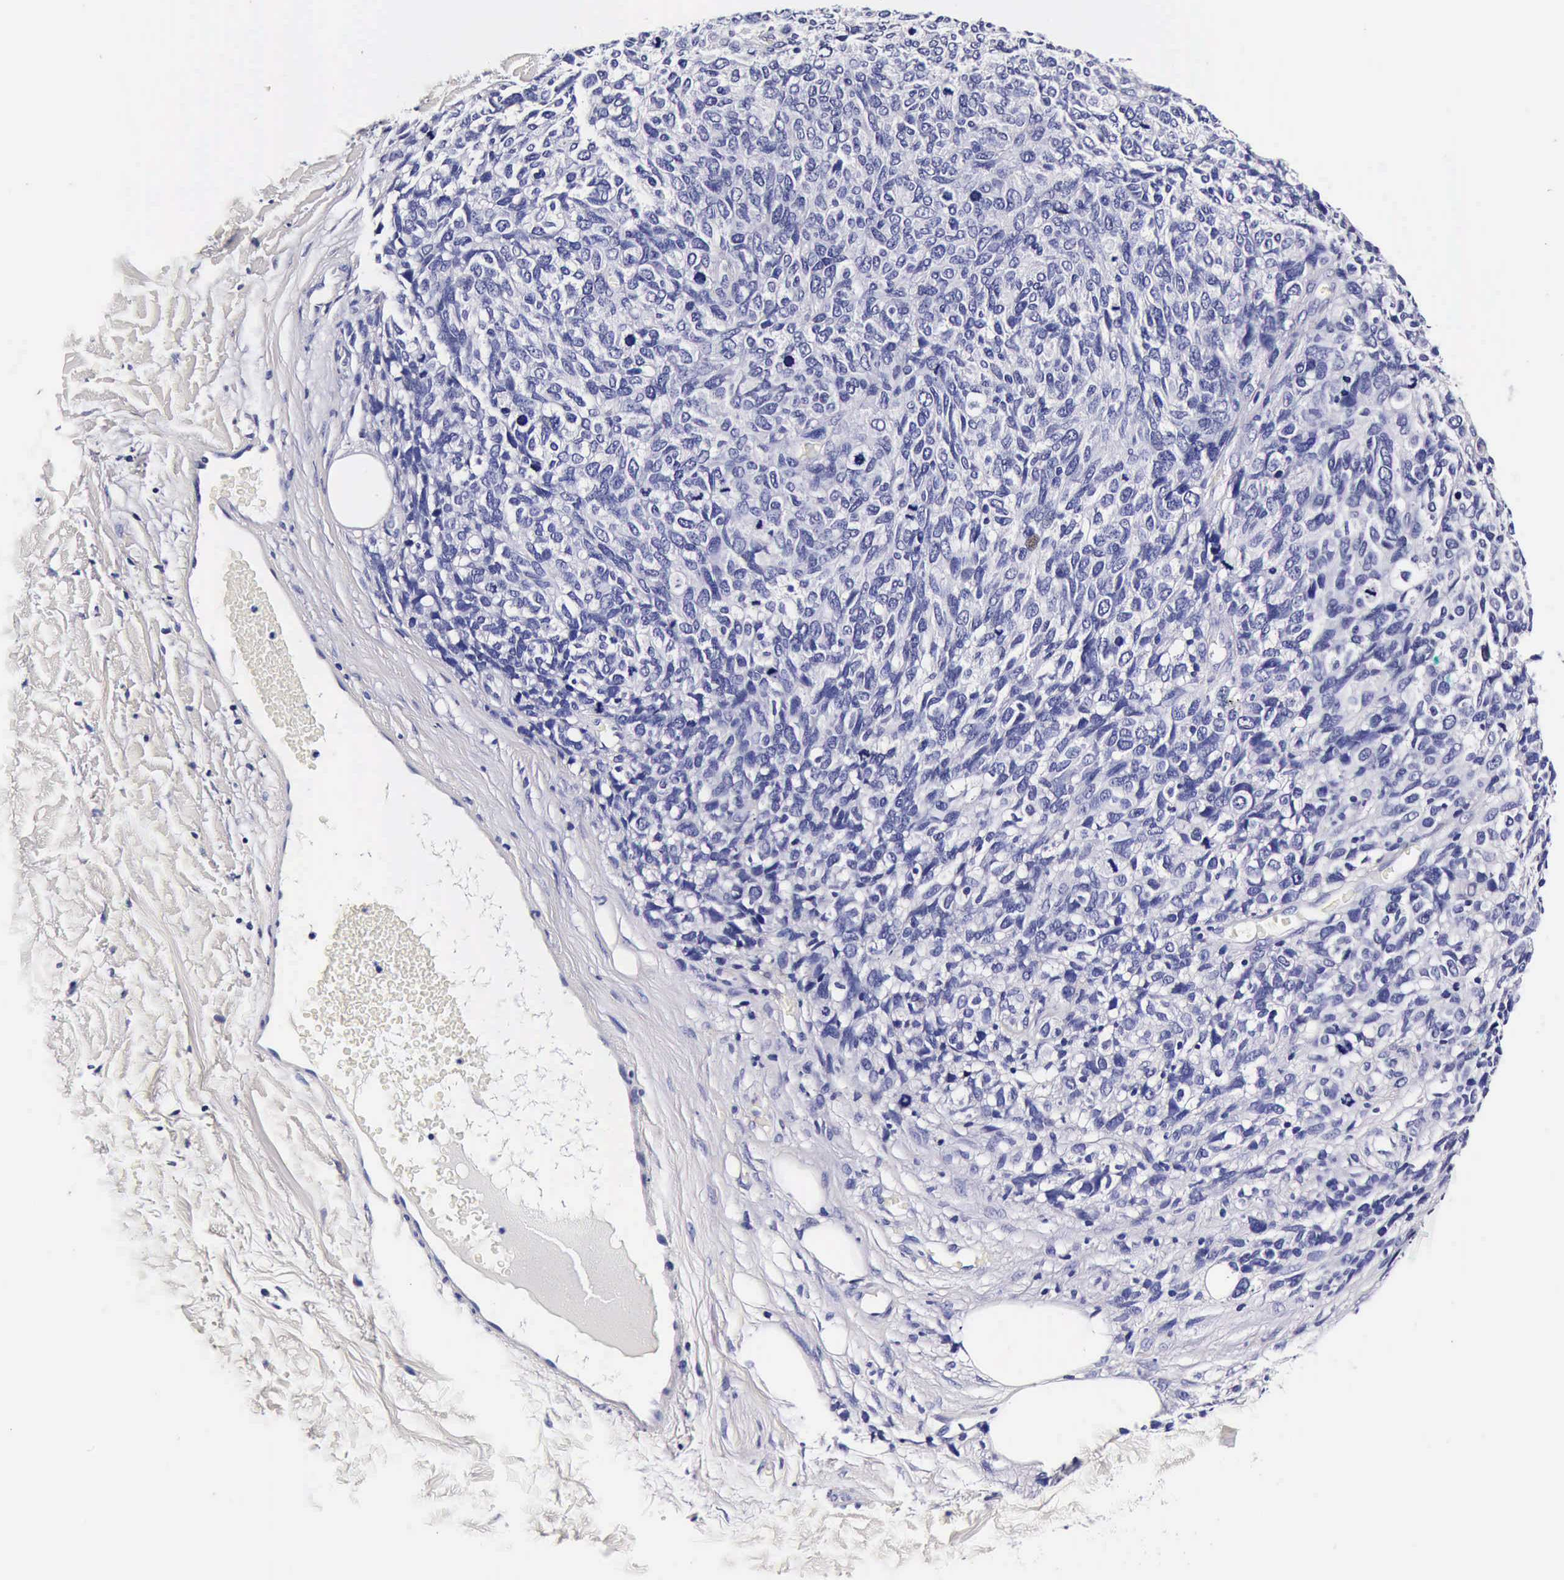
{"staining": {"intensity": "negative", "quantity": "none", "location": "none"}, "tissue": "melanoma", "cell_type": "Tumor cells", "image_type": "cancer", "snomed": [{"axis": "morphology", "description": "Malignant melanoma, NOS"}, {"axis": "topography", "description": "Skin"}], "caption": "Melanoma was stained to show a protein in brown. There is no significant positivity in tumor cells. (DAB (3,3'-diaminobenzidine) immunohistochemistry (IHC), high magnification).", "gene": "IAPP", "patient": {"sex": "female", "age": 85}}